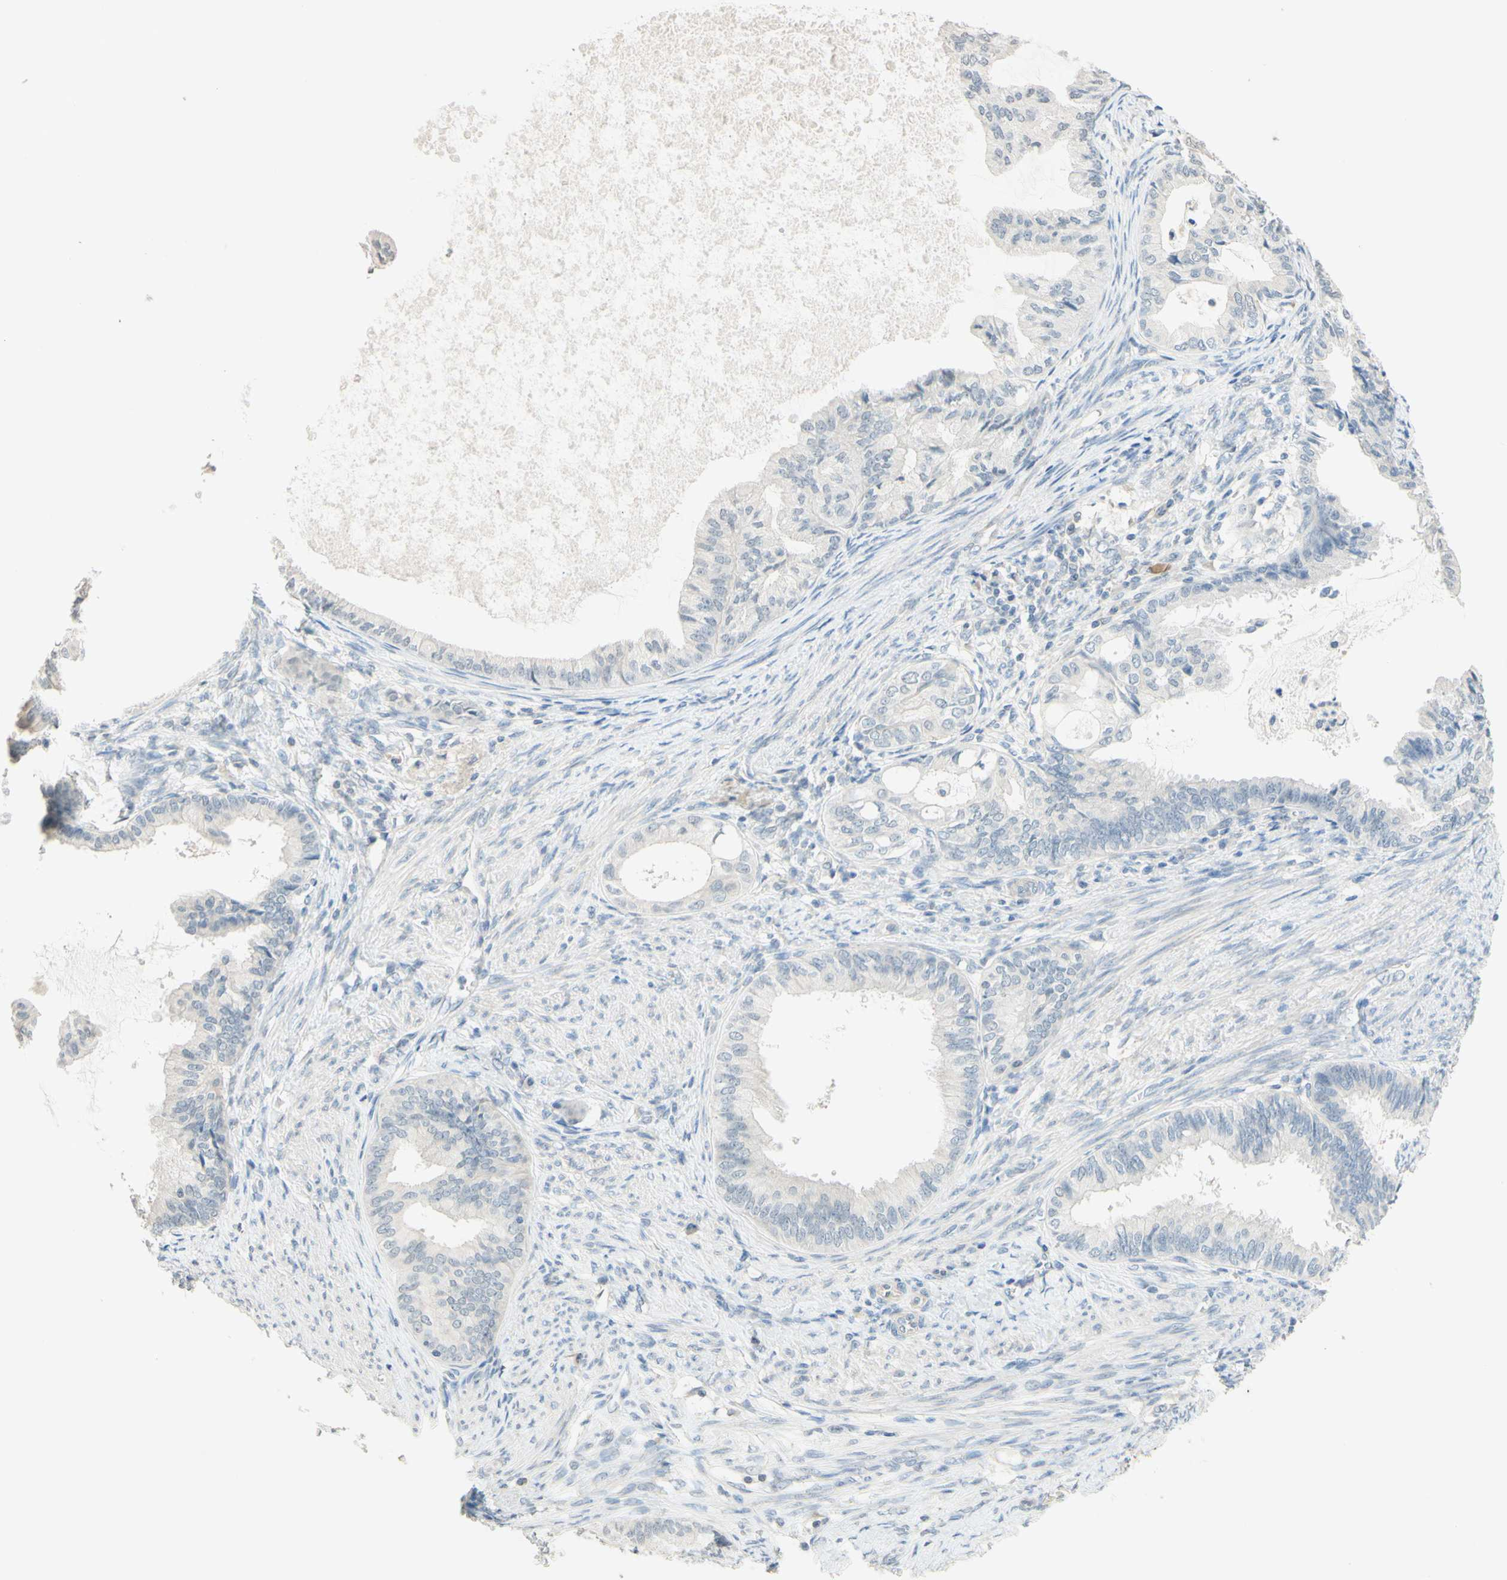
{"staining": {"intensity": "negative", "quantity": "none", "location": "none"}, "tissue": "endometrial cancer", "cell_type": "Tumor cells", "image_type": "cancer", "snomed": [{"axis": "morphology", "description": "Adenocarcinoma, NOS"}, {"axis": "topography", "description": "Endometrium"}], "caption": "The micrograph exhibits no significant expression in tumor cells of endometrial adenocarcinoma.", "gene": "MAG", "patient": {"sex": "female", "age": 86}}